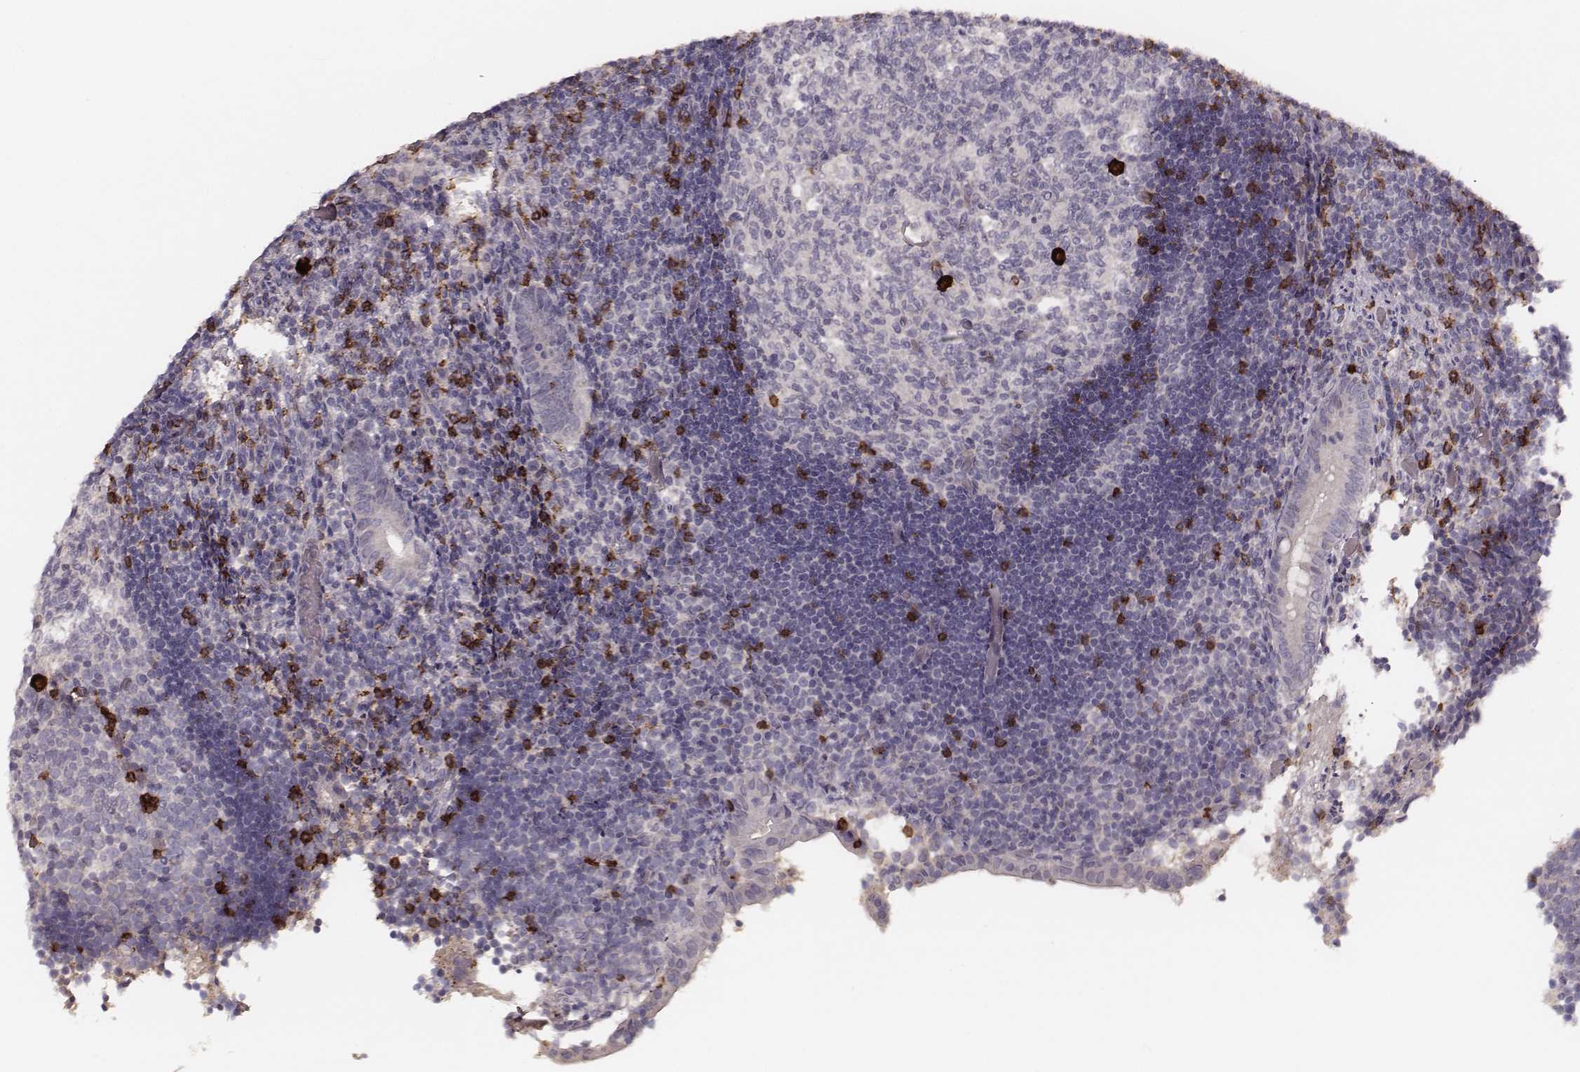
{"staining": {"intensity": "negative", "quantity": "none", "location": "none"}, "tissue": "appendix", "cell_type": "Glandular cells", "image_type": "normal", "snomed": [{"axis": "morphology", "description": "Normal tissue, NOS"}, {"axis": "topography", "description": "Appendix"}], "caption": "There is no significant staining in glandular cells of appendix. (Stains: DAB (3,3'-diaminobenzidine) IHC with hematoxylin counter stain, Microscopy: brightfield microscopy at high magnification).", "gene": "CD8A", "patient": {"sex": "female", "age": 32}}